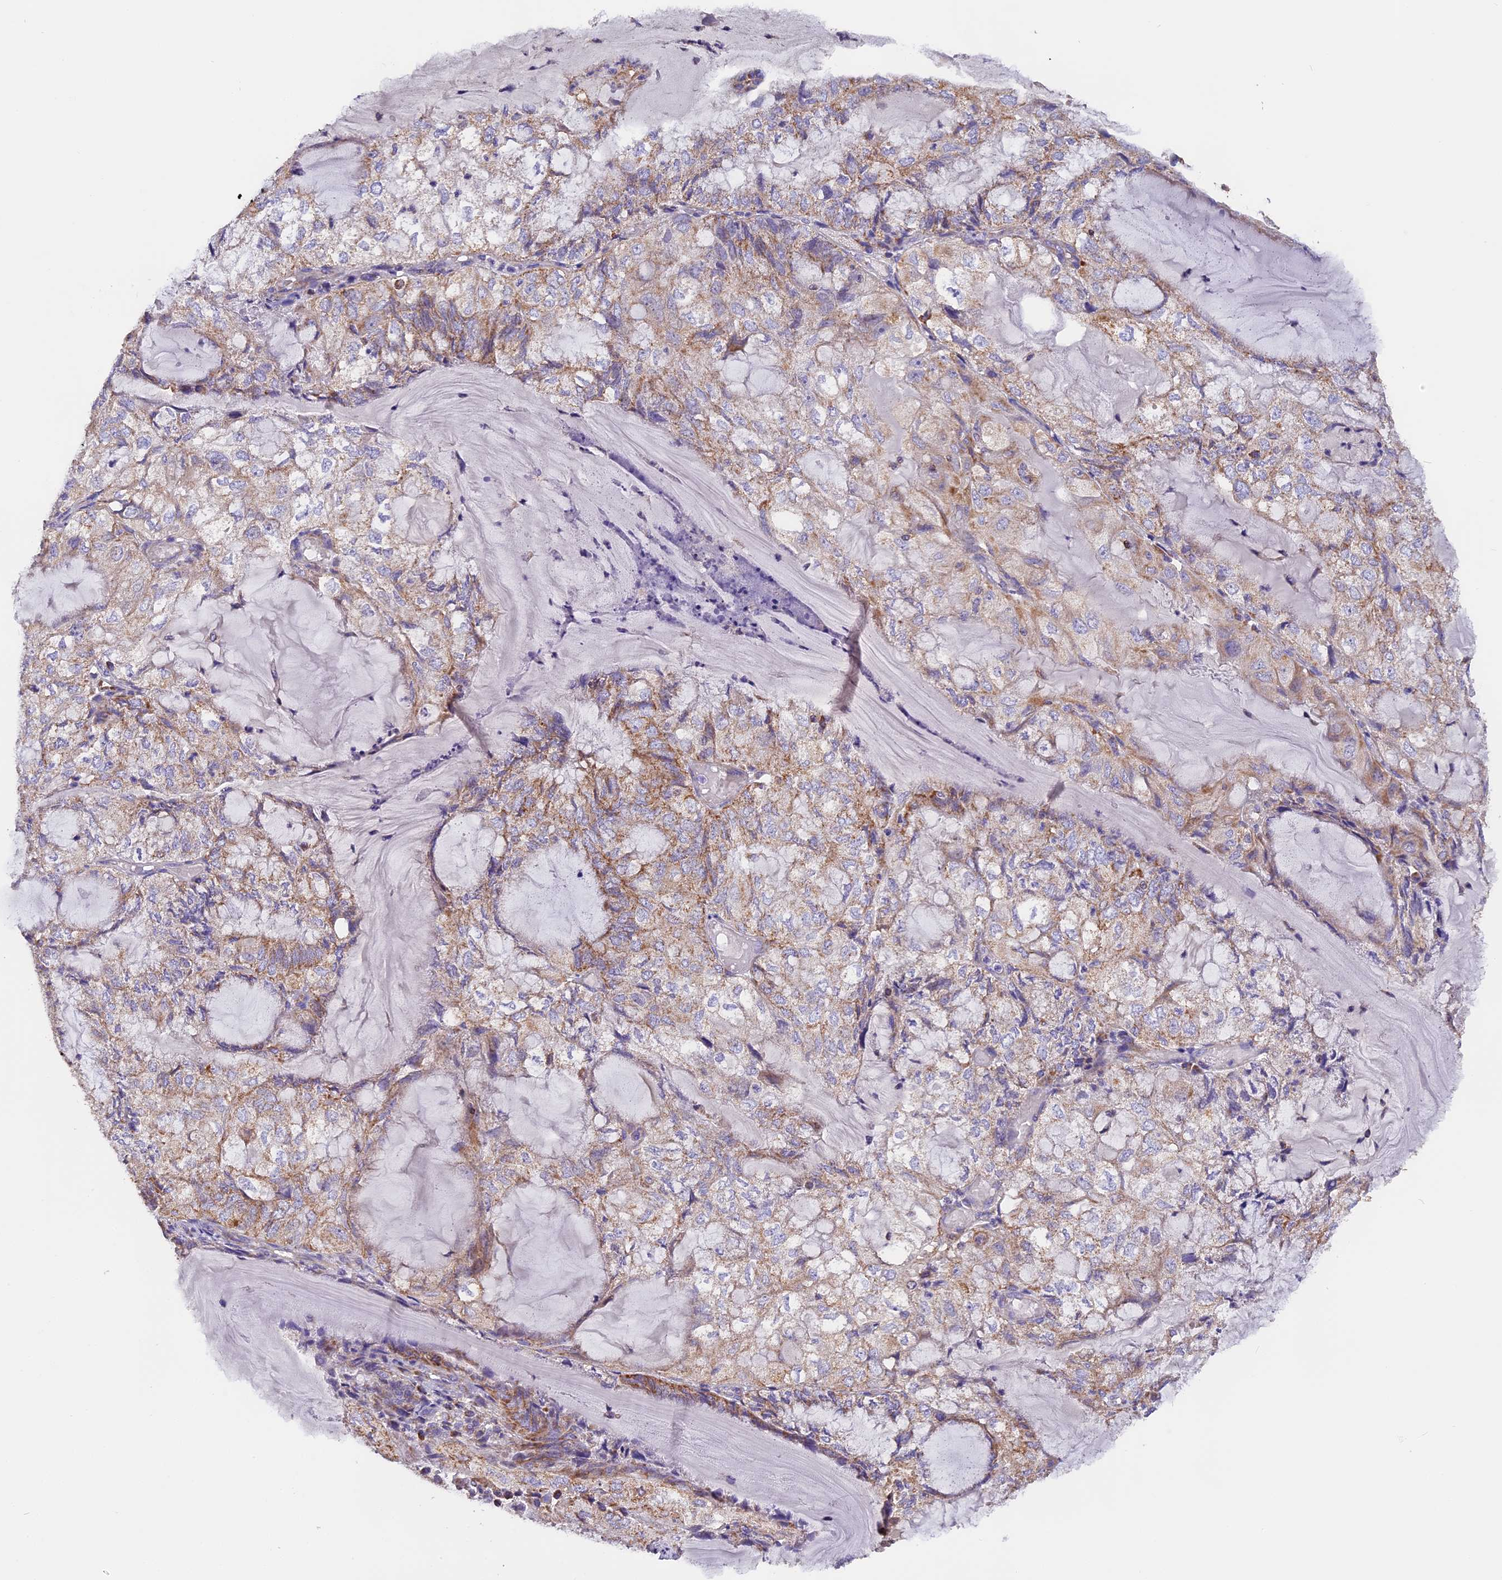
{"staining": {"intensity": "moderate", "quantity": "25%-75%", "location": "cytoplasmic/membranous"}, "tissue": "endometrial cancer", "cell_type": "Tumor cells", "image_type": "cancer", "snomed": [{"axis": "morphology", "description": "Adenocarcinoma, NOS"}, {"axis": "topography", "description": "Endometrium"}], "caption": "Human adenocarcinoma (endometrial) stained with a brown dye shows moderate cytoplasmic/membranous positive positivity in about 25%-75% of tumor cells.", "gene": "MGME1", "patient": {"sex": "female", "age": 81}}